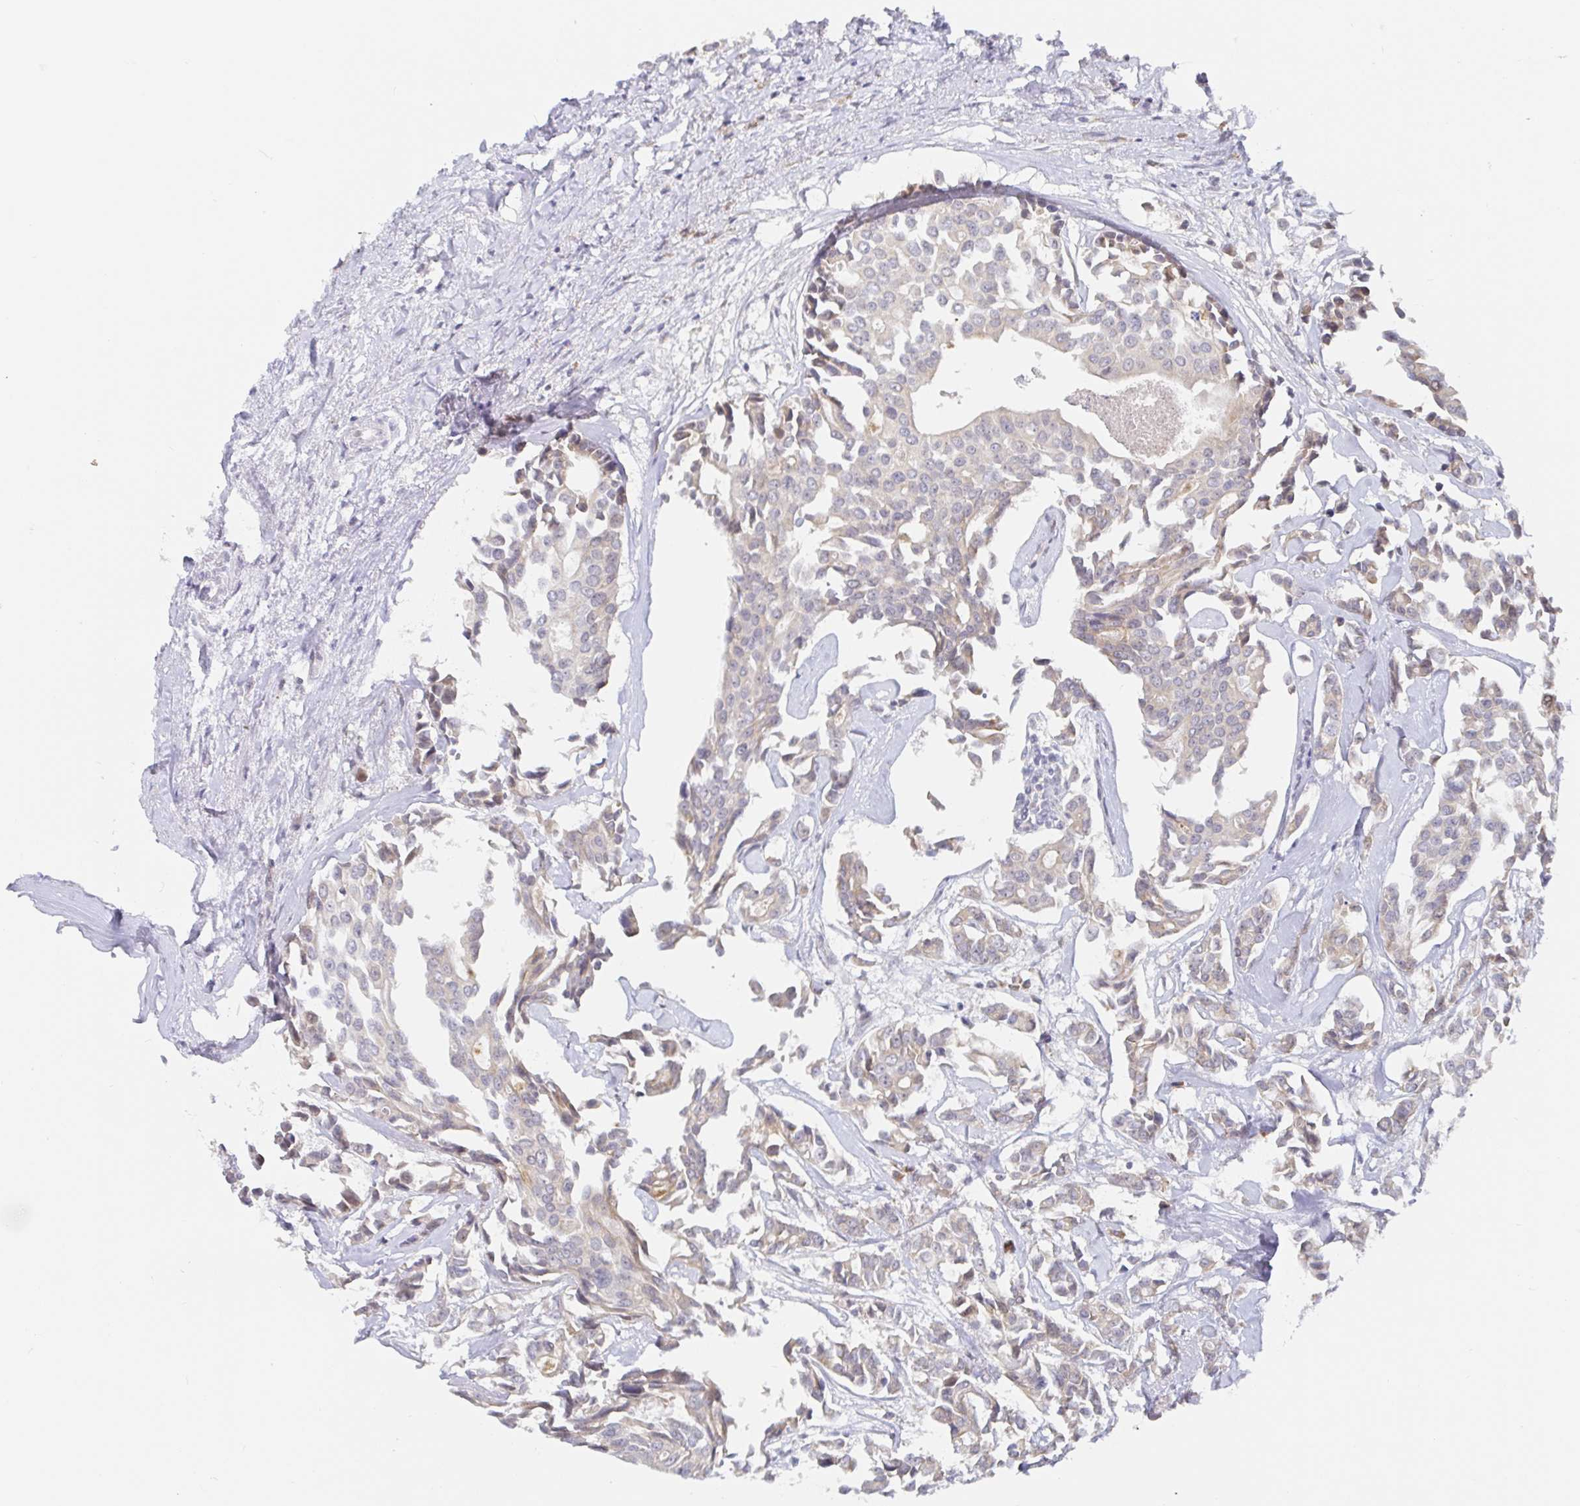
{"staining": {"intensity": "negative", "quantity": "none", "location": "none"}, "tissue": "breast cancer", "cell_type": "Tumor cells", "image_type": "cancer", "snomed": [{"axis": "morphology", "description": "Duct carcinoma"}, {"axis": "topography", "description": "Breast"}], "caption": "There is no significant expression in tumor cells of breast cancer (intraductal carcinoma).", "gene": "ALG1", "patient": {"sex": "female", "age": 54}}